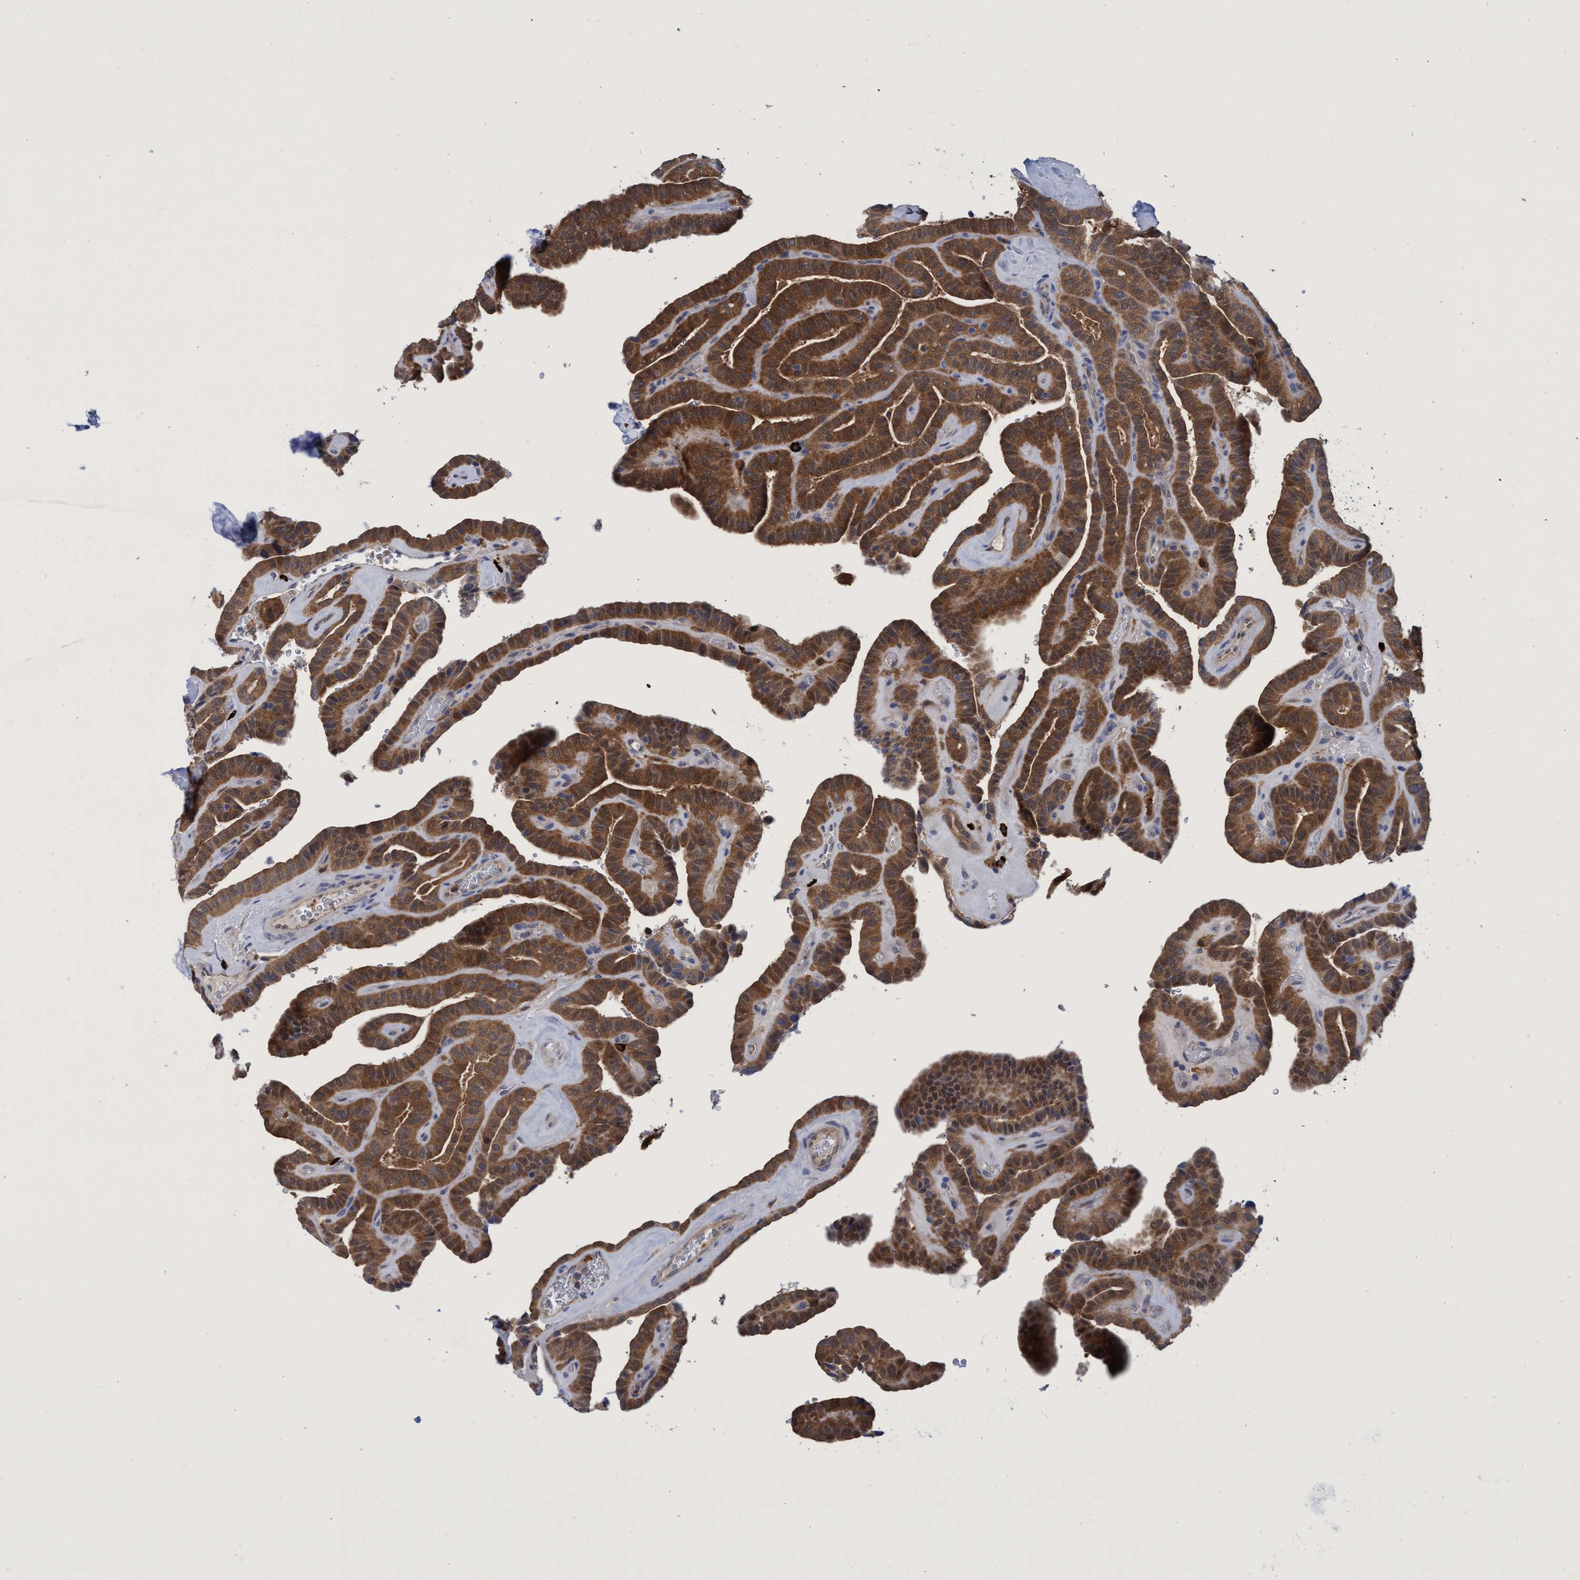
{"staining": {"intensity": "strong", "quantity": ">75%", "location": "cytoplasmic/membranous,nuclear"}, "tissue": "thyroid cancer", "cell_type": "Tumor cells", "image_type": "cancer", "snomed": [{"axis": "morphology", "description": "Papillary adenocarcinoma, NOS"}, {"axis": "topography", "description": "Thyroid gland"}], "caption": "The histopathology image reveals staining of thyroid cancer (papillary adenocarcinoma), revealing strong cytoplasmic/membranous and nuclear protein staining (brown color) within tumor cells. (brown staining indicates protein expression, while blue staining denotes nuclei).", "gene": "PNPO", "patient": {"sex": "male", "age": 77}}